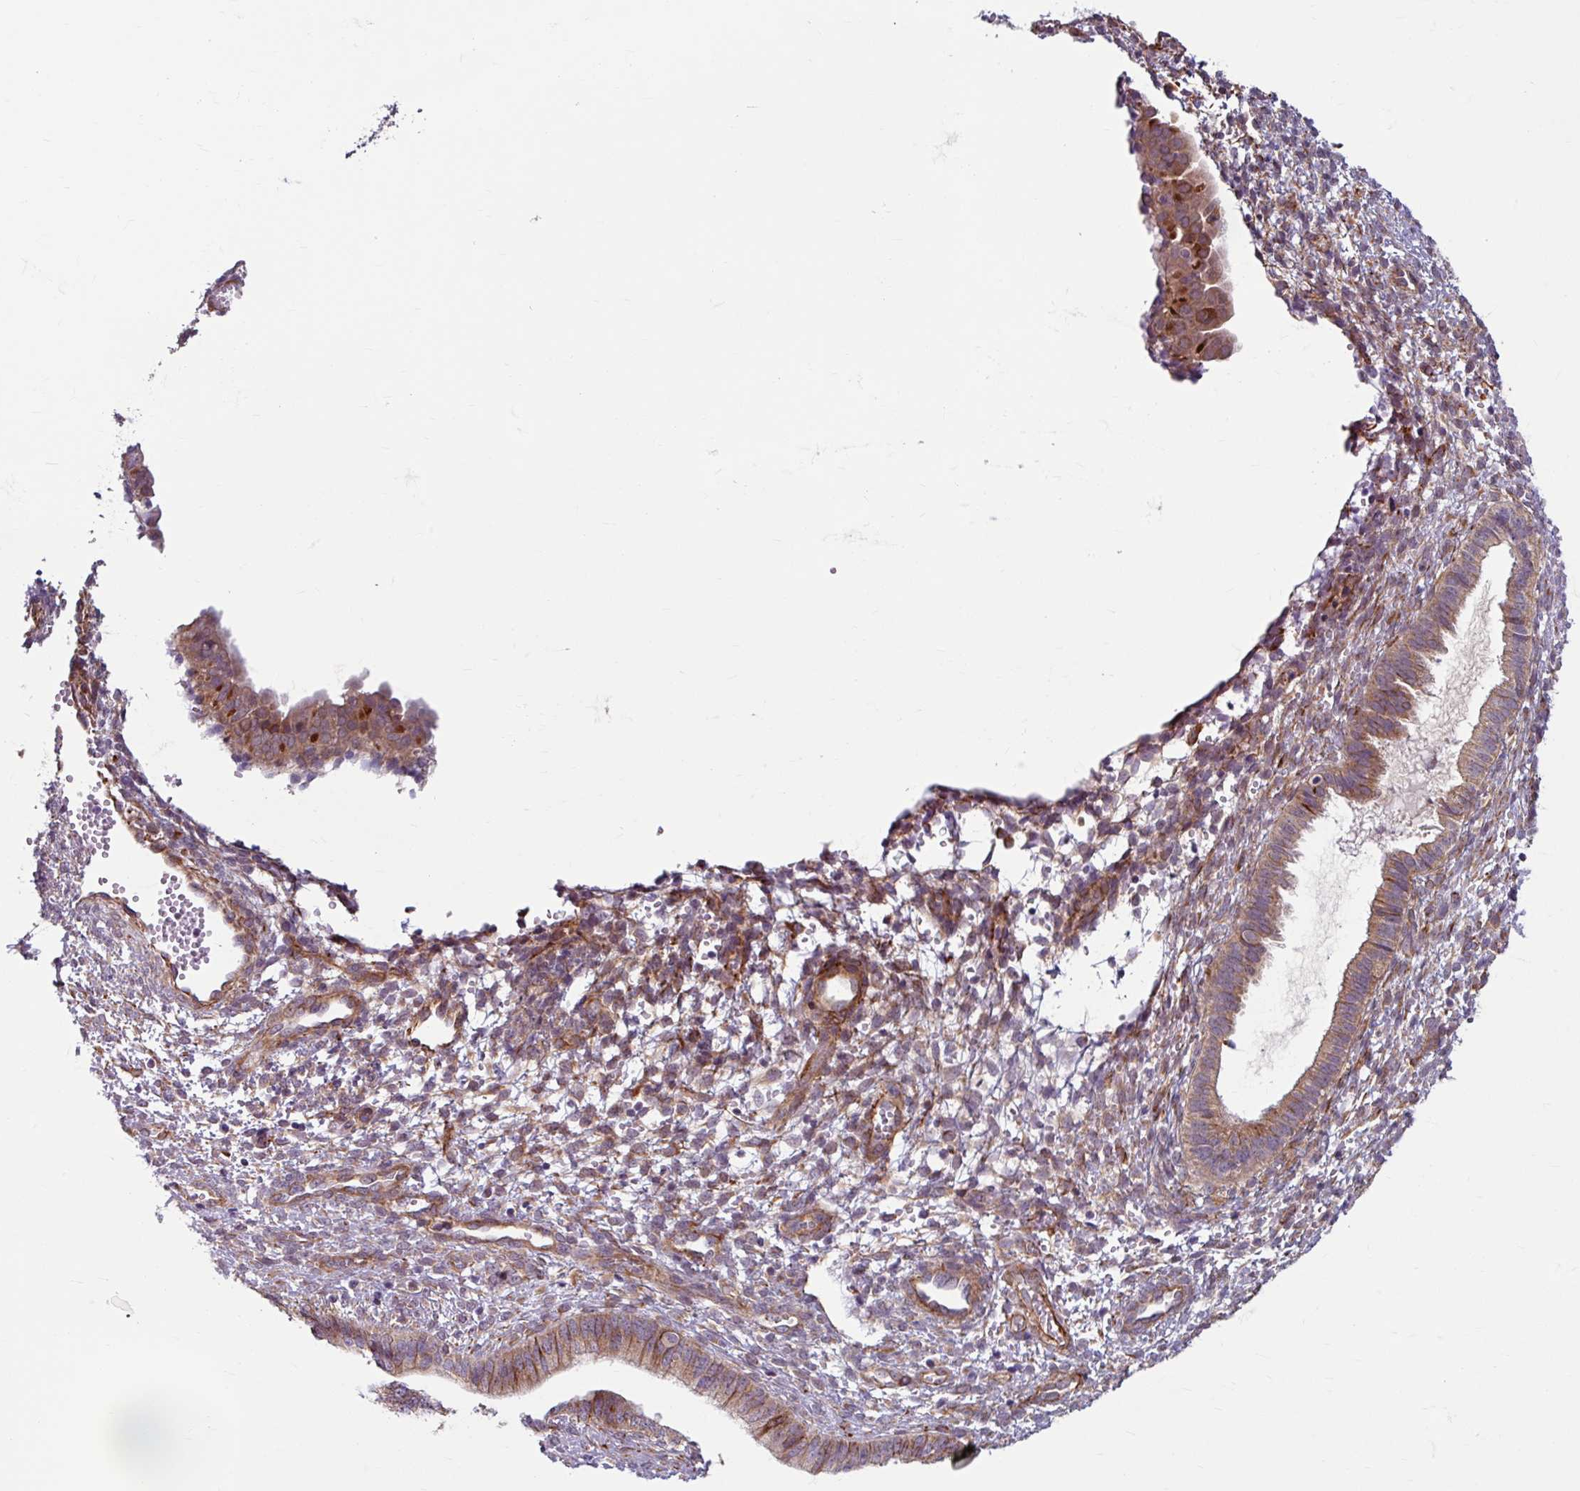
{"staining": {"intensity": "moderate", "quantity": ">75%", "location": "cytoplasmic/membranous"}, "tissue": "cervical cancer", "cell_type": "Tumor cells", "image_type": "cancer", "snomed": [{"axis": "morphology", "description": "Squamous cell carcinoma, NOS"}, {"axis": "topography", "description": "Cervix"}], "caption": "This is an image of immunohistochemistry staining of cervical squamous cell carcinoma, which shows moderate staining in the cytoplasmic/membranous of tumor cells.", "gene": "DAAM2", "patient": {"sex": "female", "age": 59}}